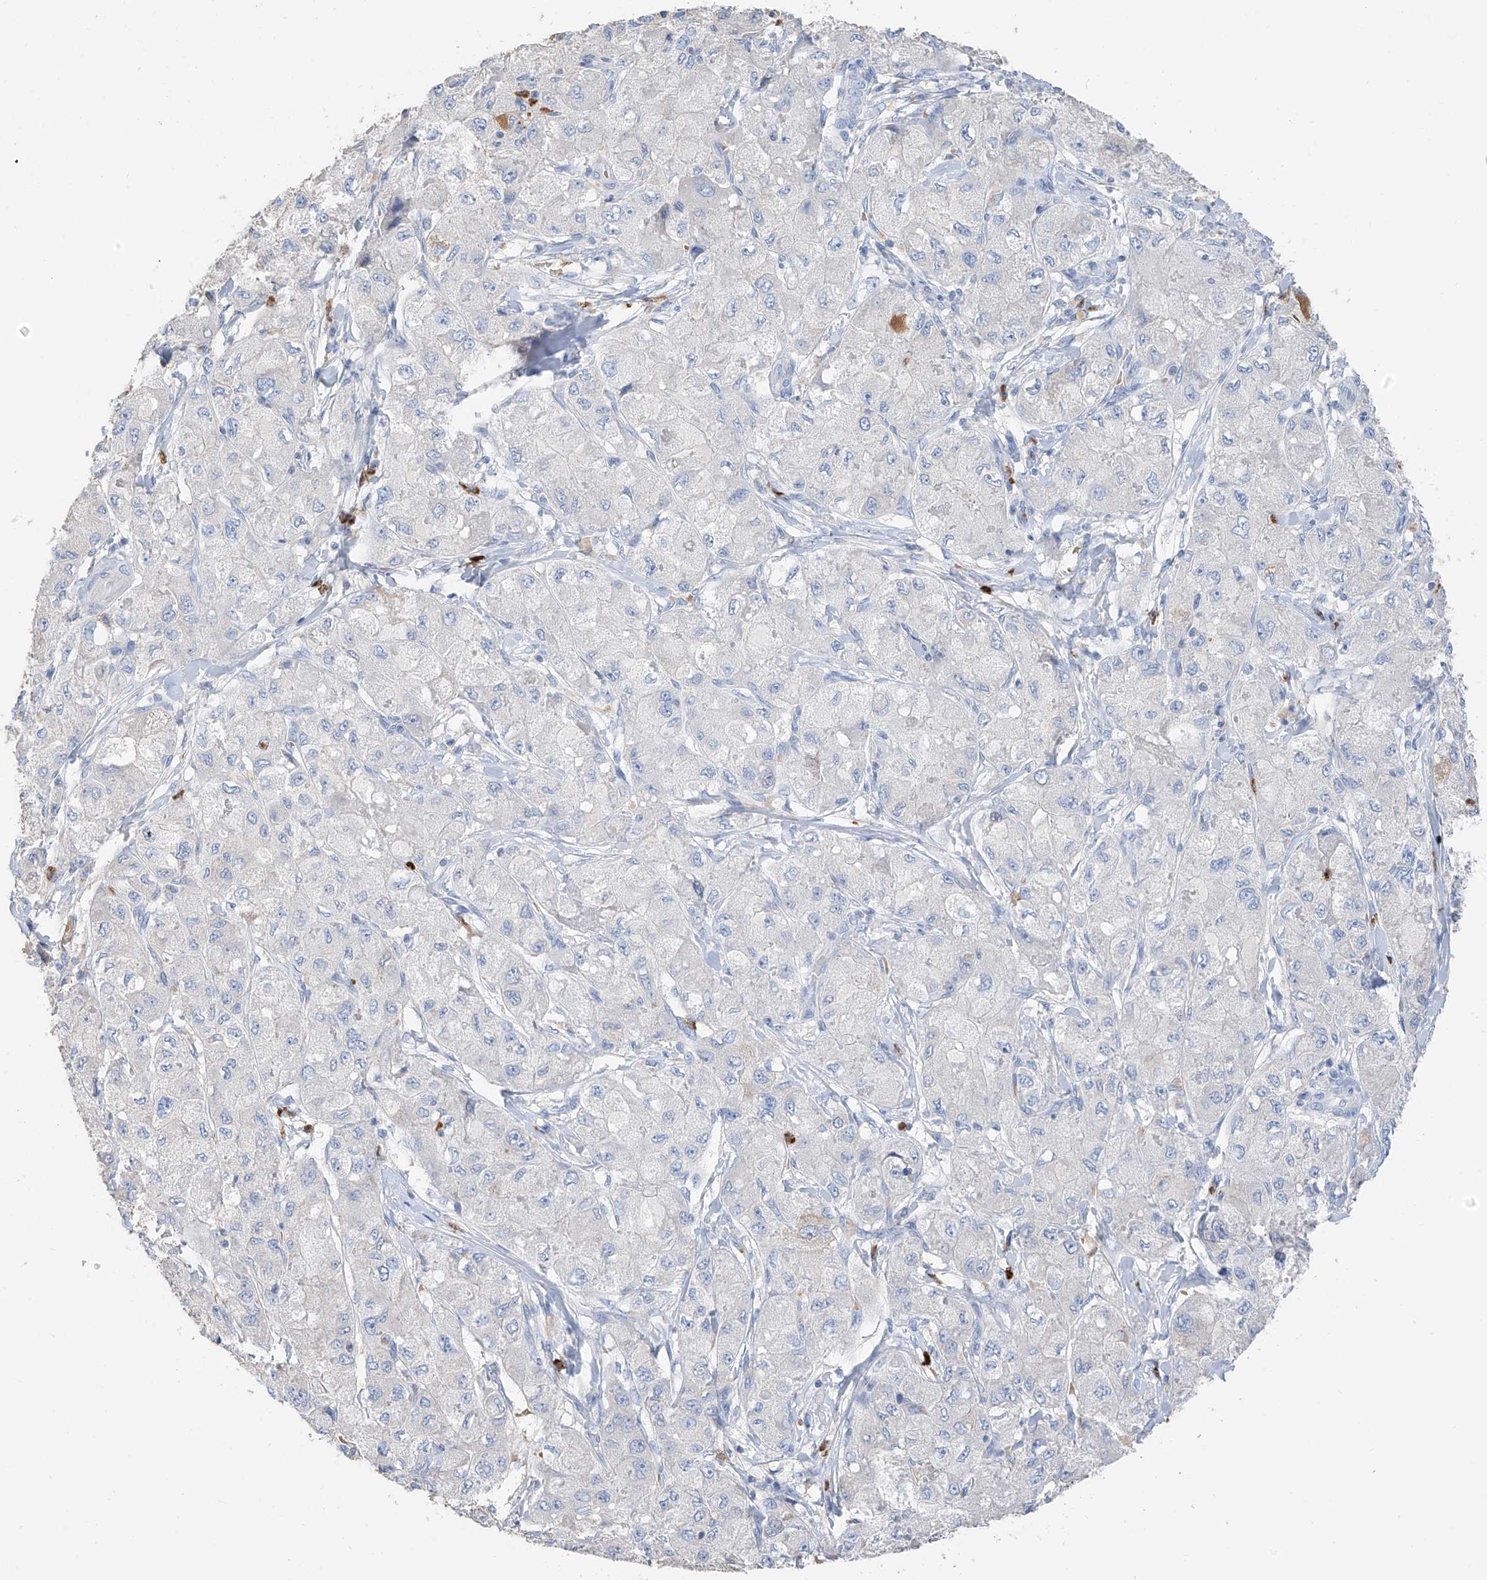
{"staining": {"intensity": "negative", "quantity": "none", "location": "none"}, "tissue": "liver cancer", "cell_type": "Tumor cells", "image_type": "cancer", "snomed": [{"axis": "morphology", "description": "Carcinoma, Hepatocellular, NOS"}, {"axis": "topography", "description": "Liver"}], "caption": "Liver cancer was stained to show a protein in brown. There is no significant expression in tumor cells.", "gene": "PAFAH1B3", "patient": {"sex": "male", "age": 80}}